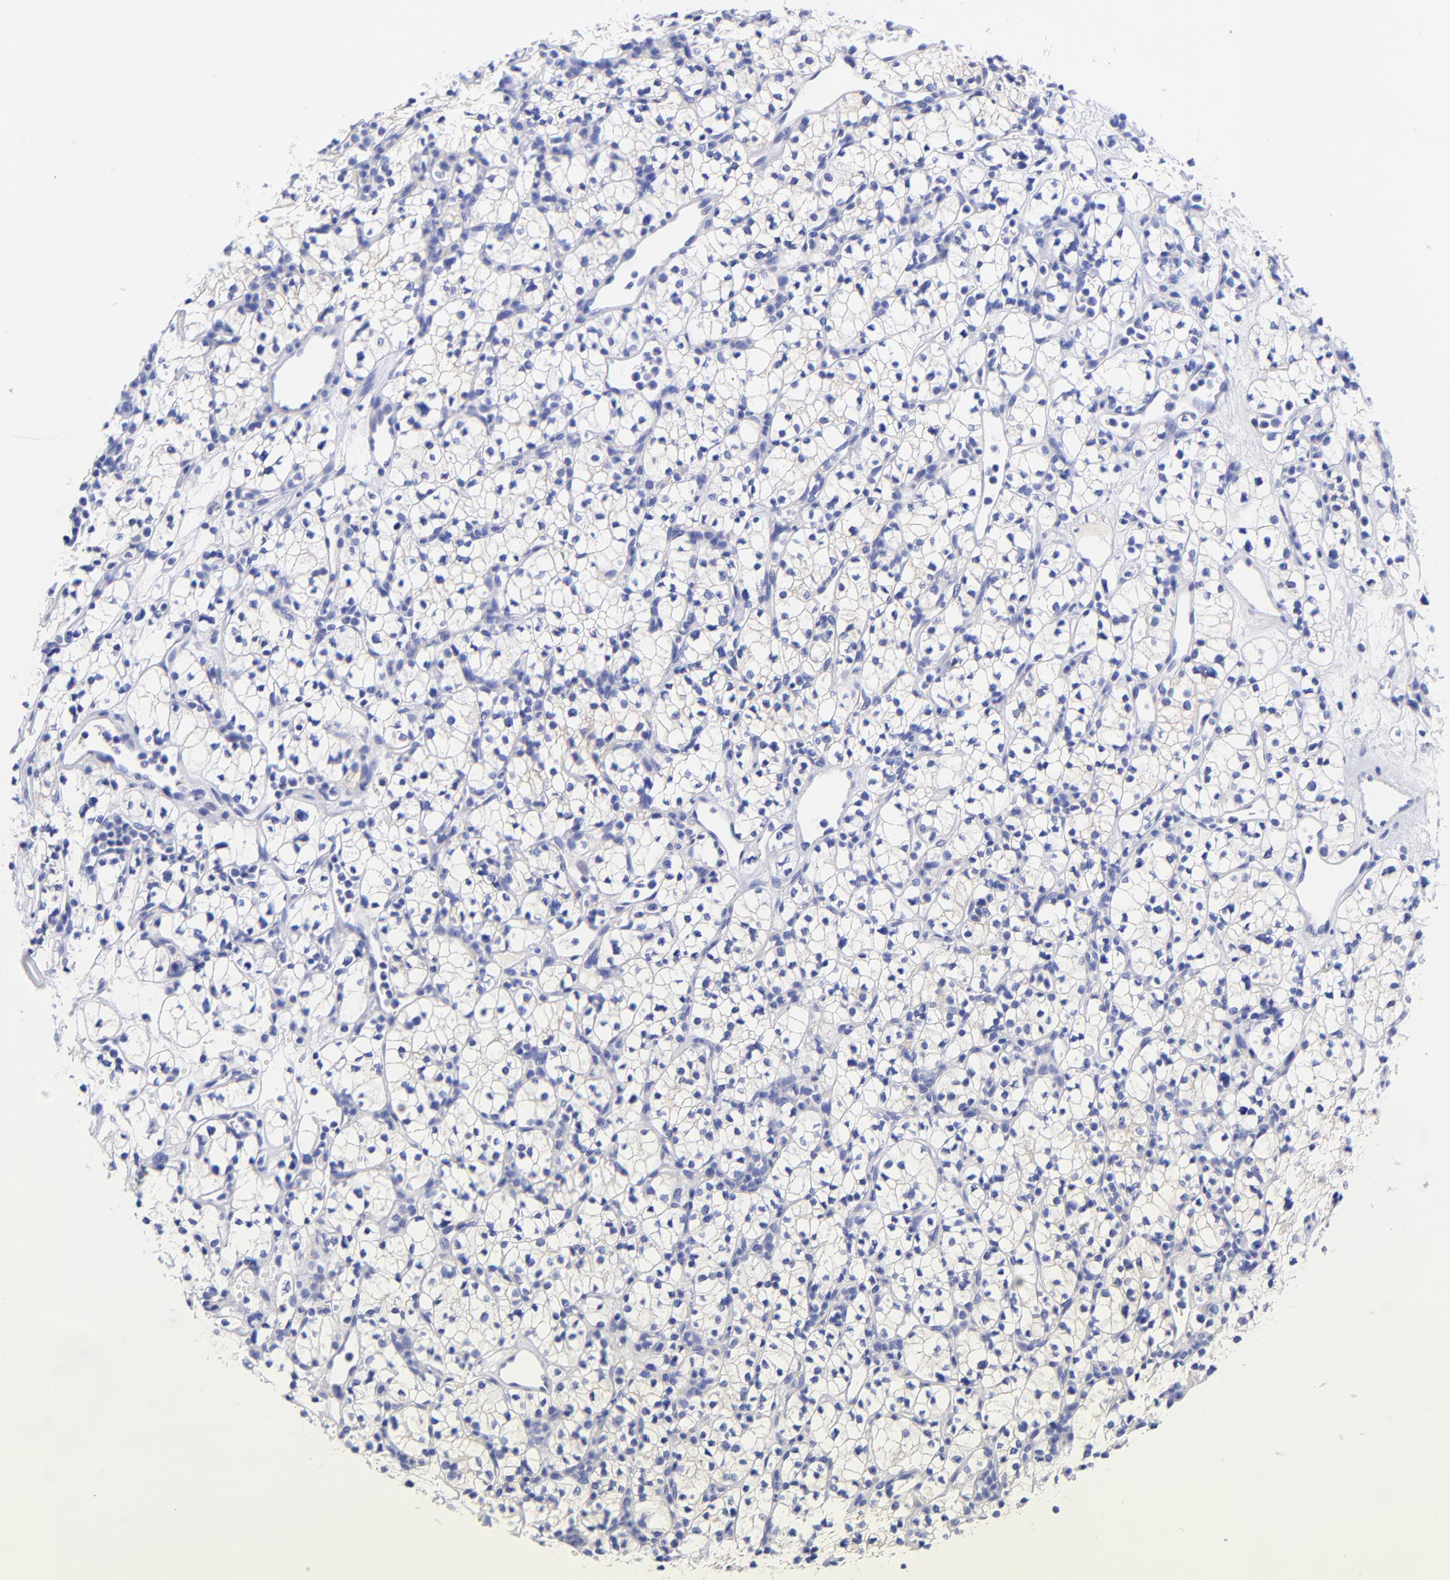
{"staining": {"intensity": "negative", "quantity": "none", "location": "none"}, "tissue": "renal cancer", "cell_type": "Tumor cells", "image_type": "cancer", "snomed": [{"axis": "morphology", "description": "Adenocarcinoma, NOS"}, {"axis": "topography", "description": "Kidney"}], "caption": "IHC micrograph of renal cancer stained for a protein (brown), which reveals no expression in tumor cells.", "gene": "GPHN", "patient": {"sex": "male", "age": 59}}